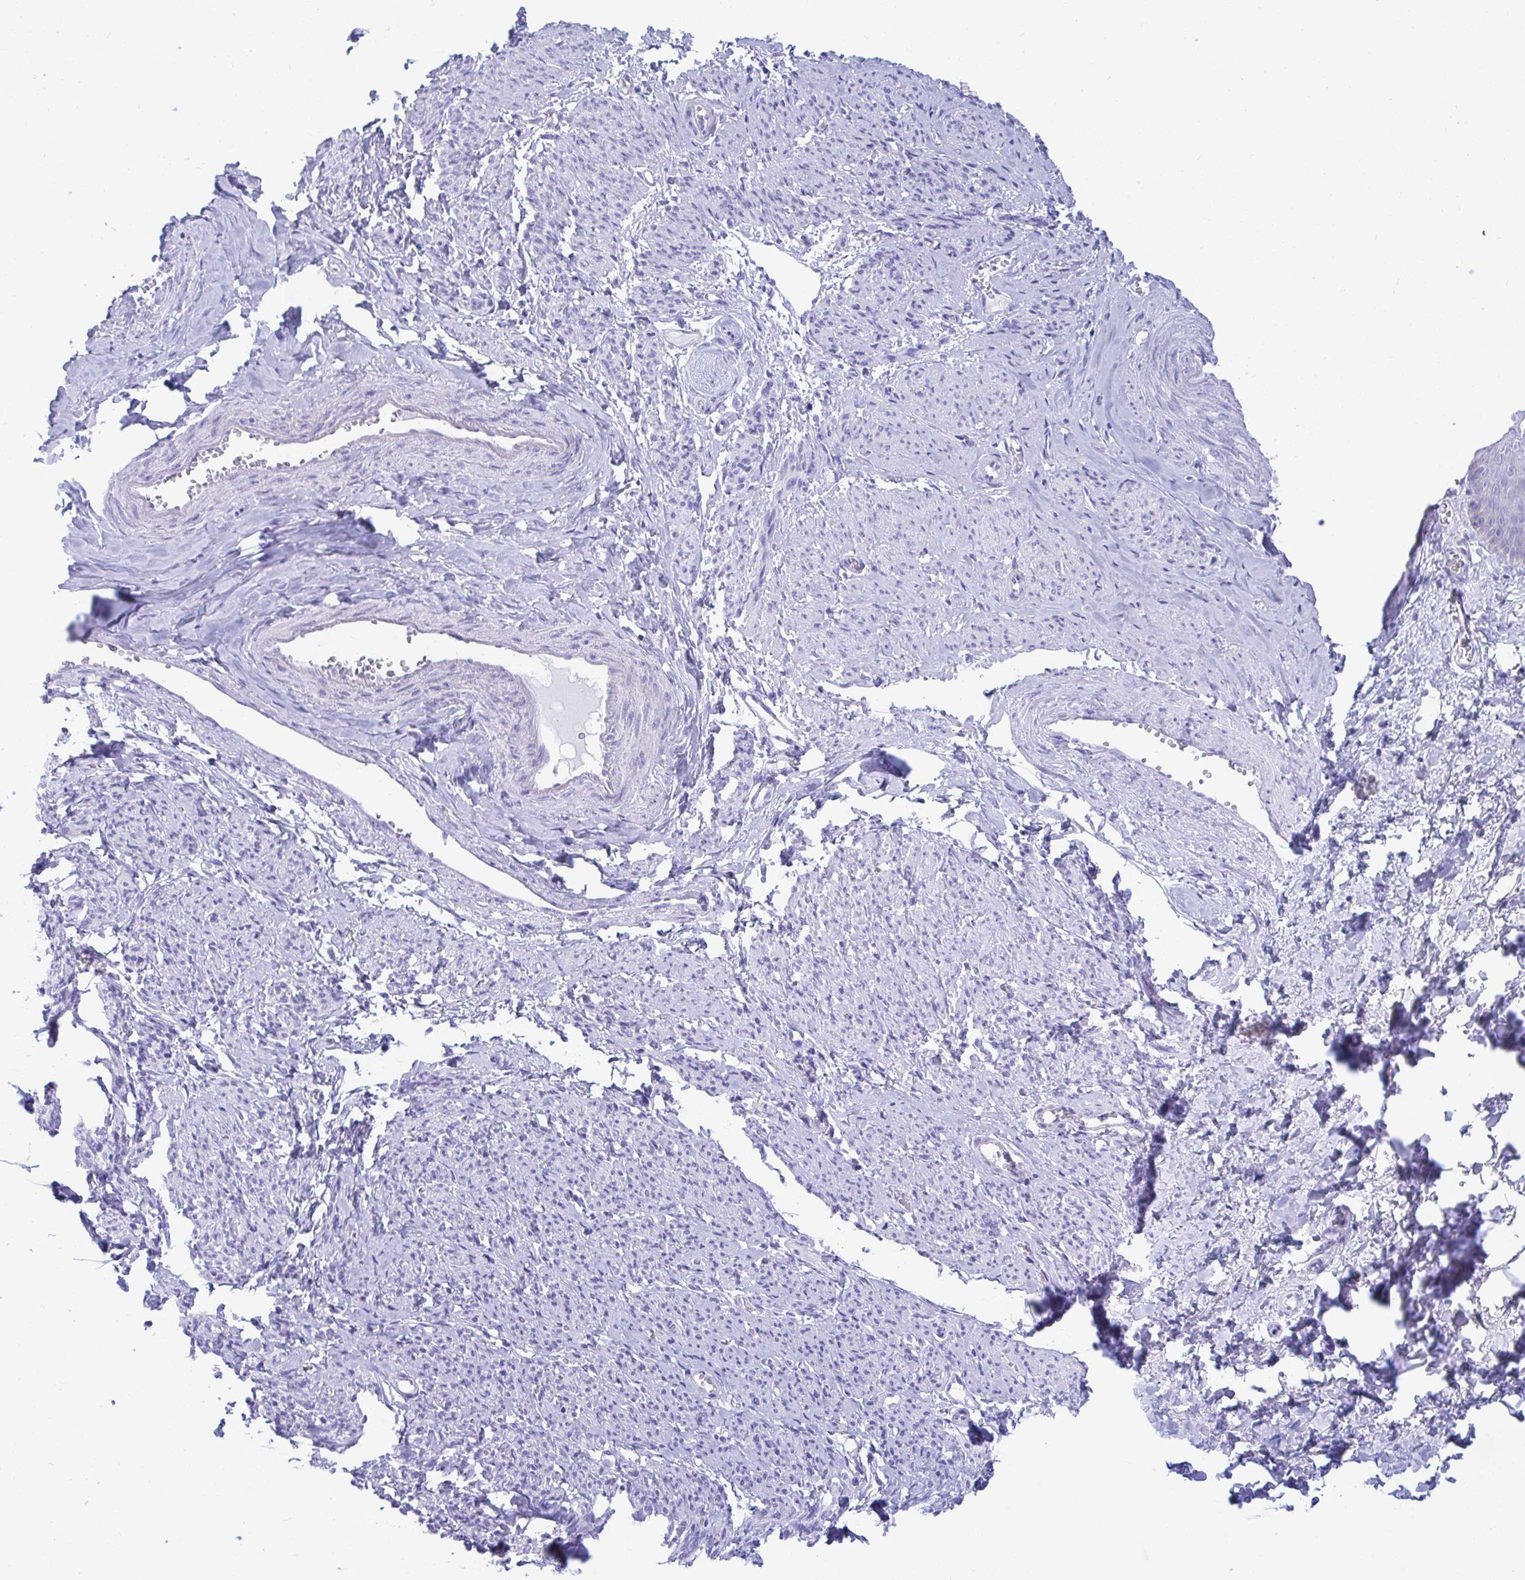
{"staining": {"intensity": "negative", "quantity": "none", "location": "none"}, "tissue": "smooth muscle", "cell_type": "Smooth muscle cells", "image_type": "normal", "snomed": [{"axis": "morphology", "description": "Normal tissue, NOS"}, {"axis": "topography", "description": "Smooth muscle"}], "caption": "A micrograph of smooth muscle stained for a protein shows no brown staining in smooth muscle cells.", "gene": "SHISA8", "patient": {"sex": "female", "age": 65}}